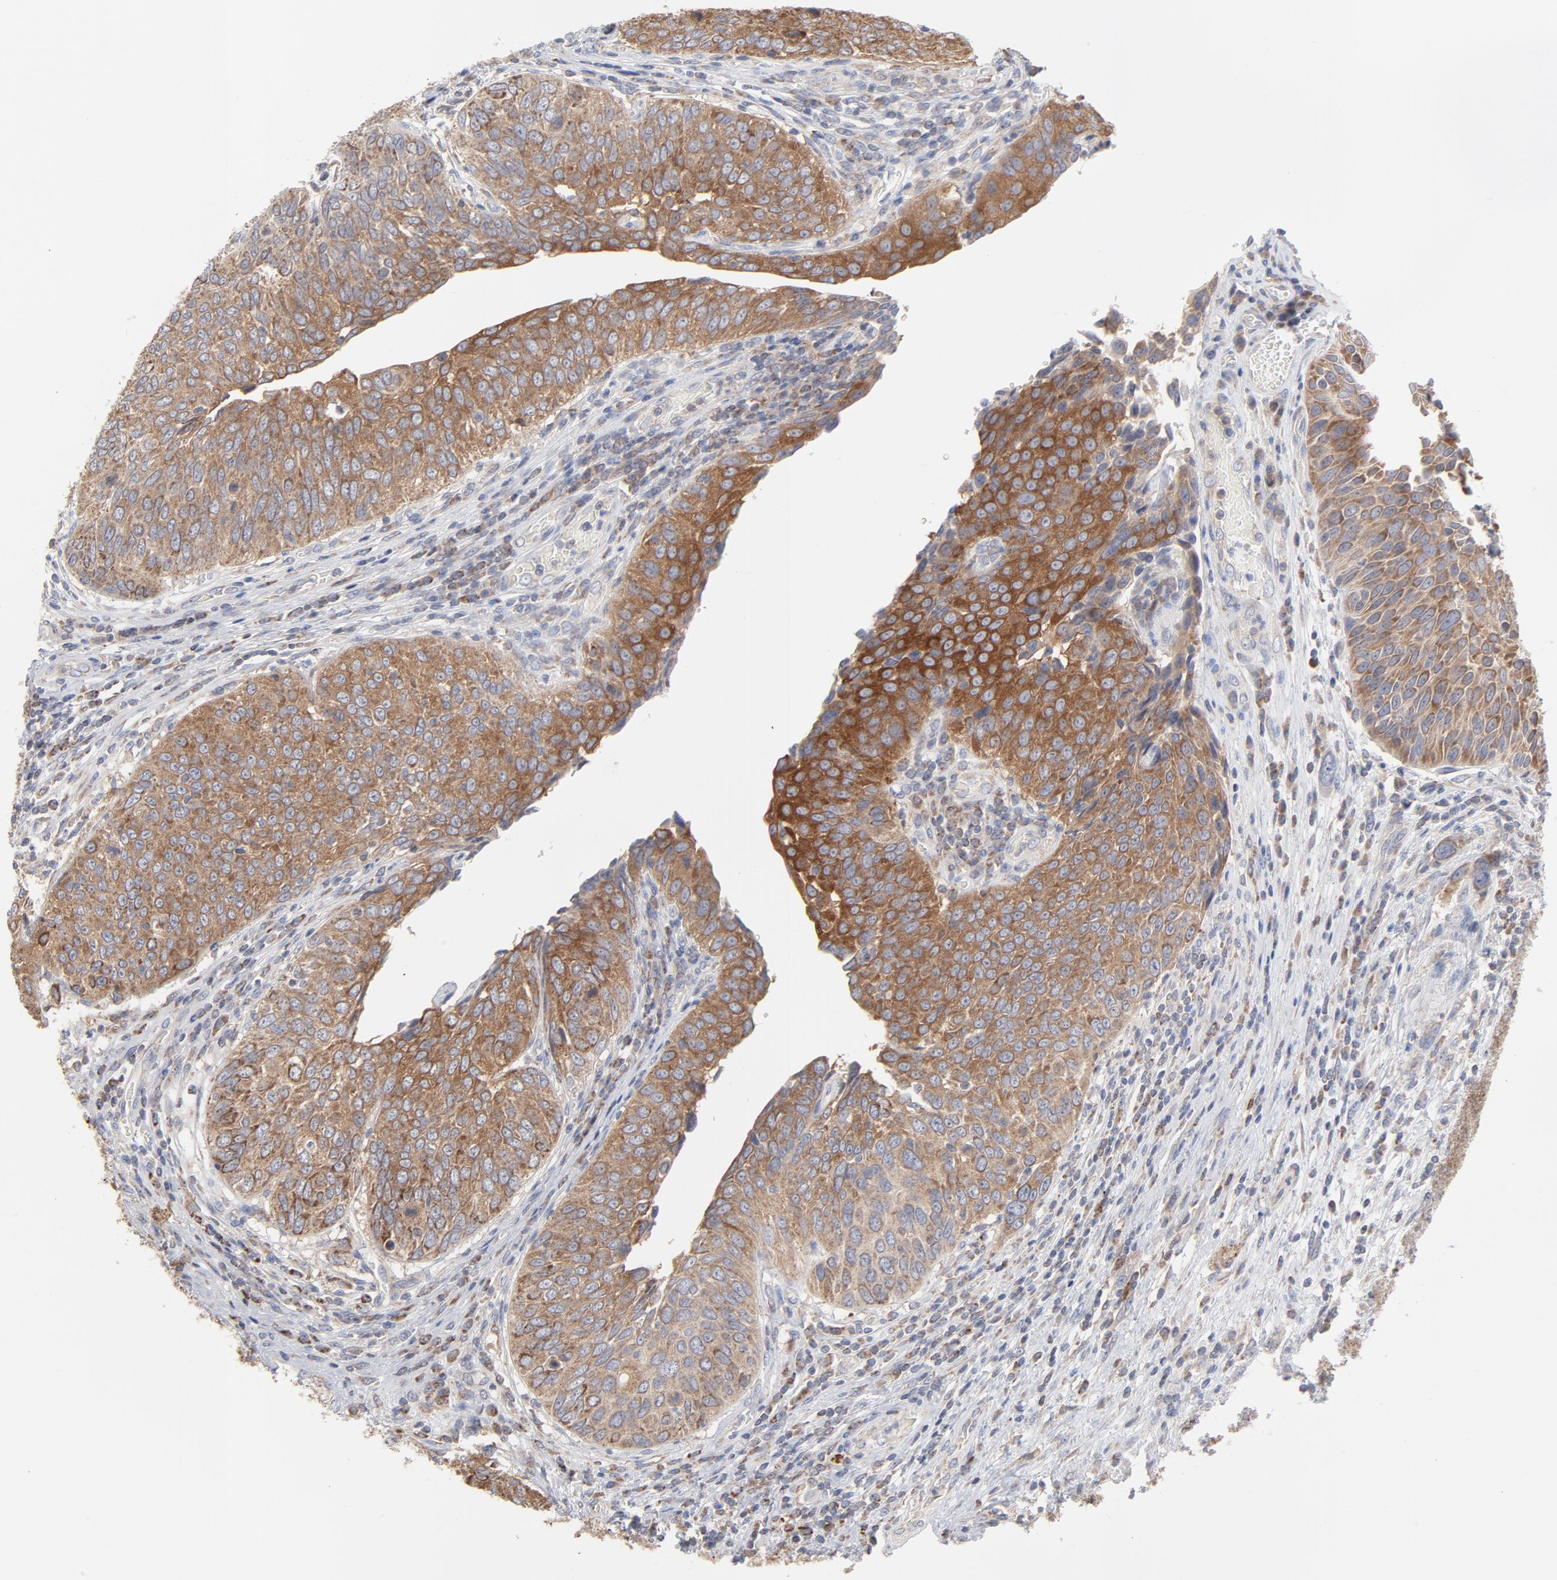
{"staining": {"intensity": "moderate", "quantity": ">75%", "location": "cytoplasmic/membranous"}, "tissue": "urothelial cancer", "cell_type": "Tumor cells", "image_type": "cancer", "snomed": [{"axis": "morphology", "description": "Urothelial carcinoma, High grade"}, {"axis": "topography", "description": "Urinary bladder"}], "caption": "Brown immunohistochemical staining in human urothelial carcinoma (high-grade) demonstrates moderate cytoplasmic/membranous staining in approximately >75% of tumor cells.", "gene": "PPFIBP2", "patient": {"sex": "male", "age": 50}}